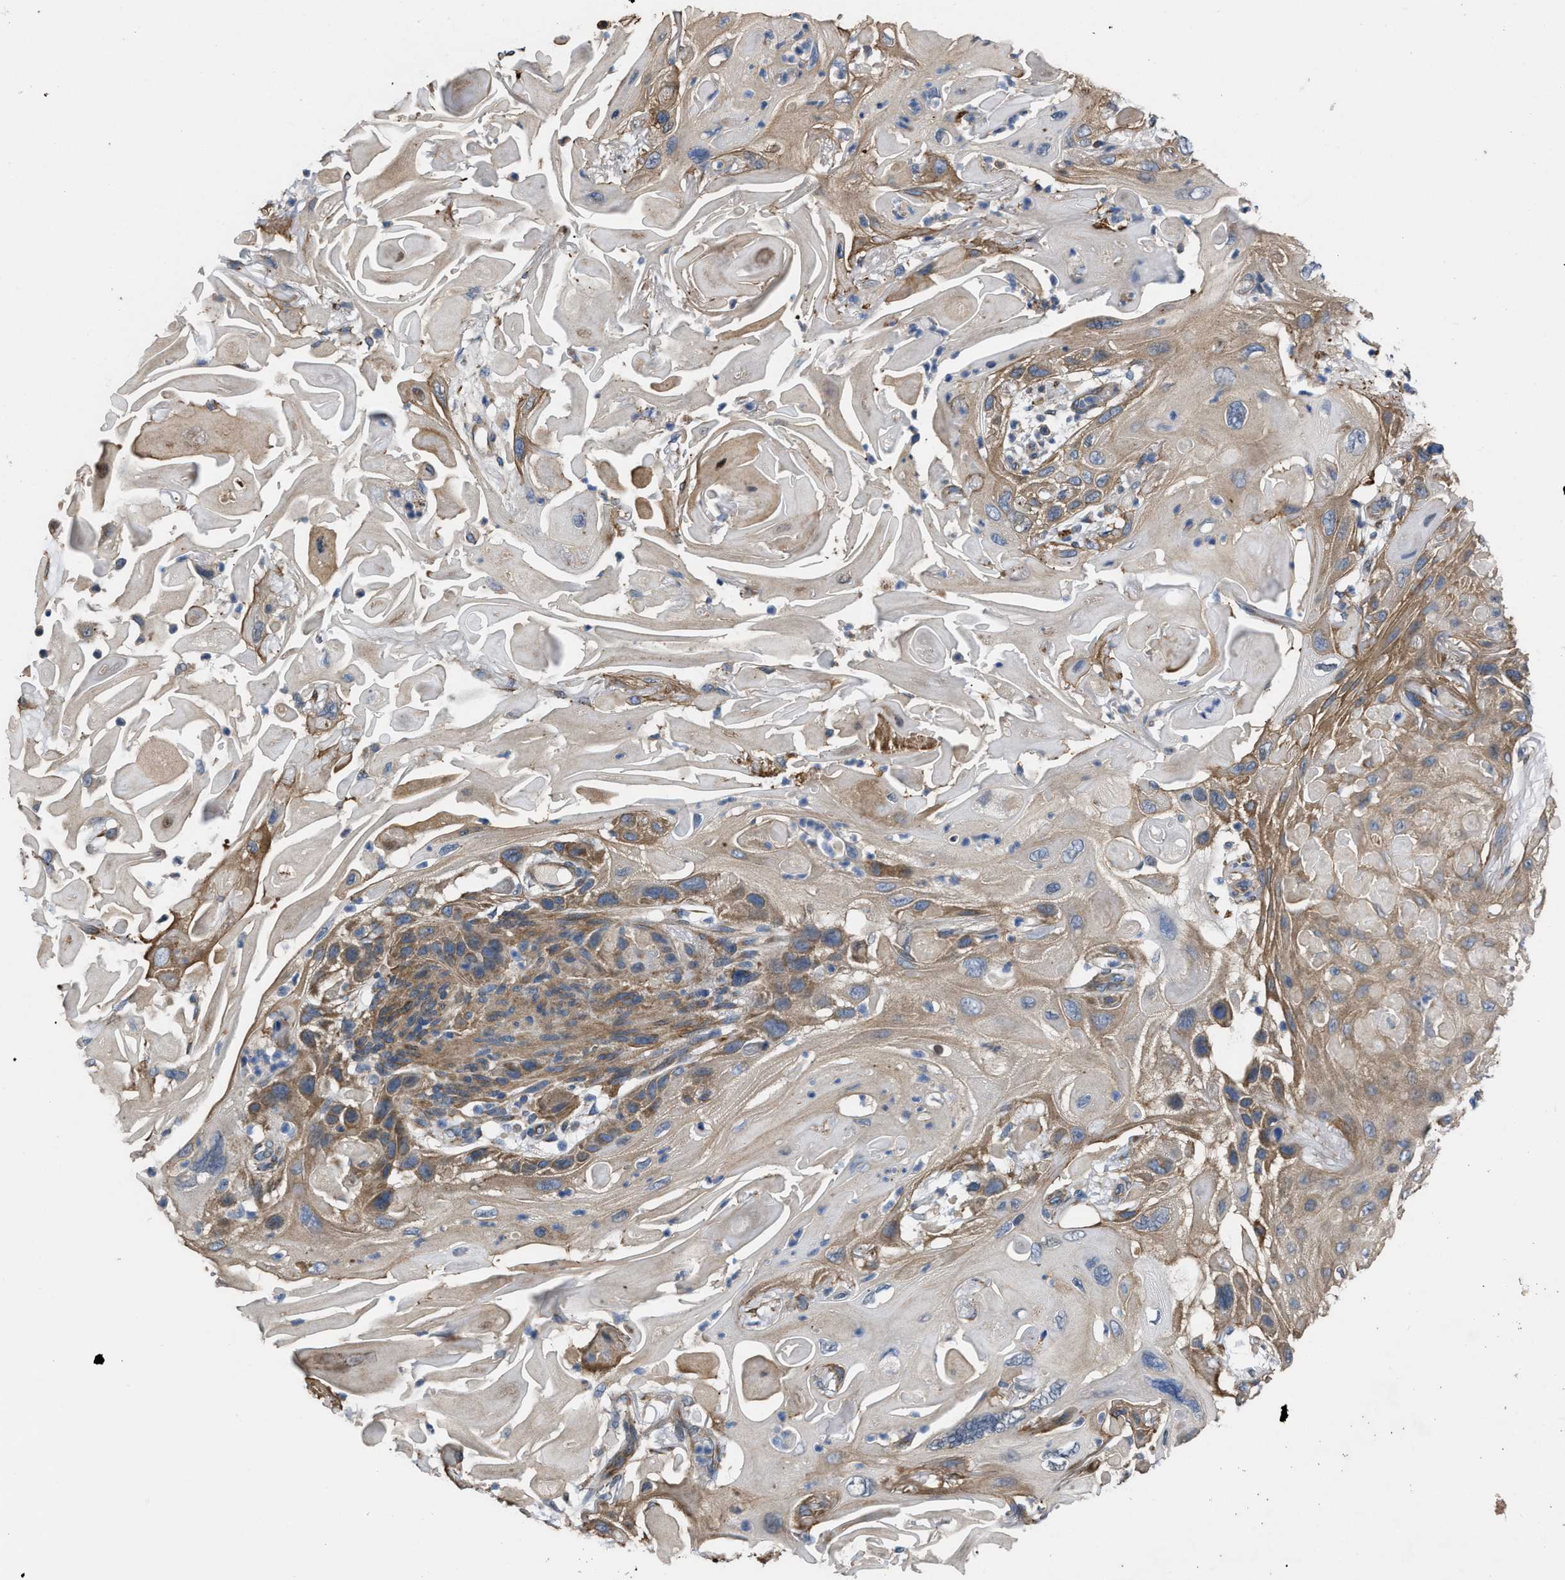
{"staining": {"intensity": "moderate", "quantity": "25%-75%", "location": "cytoplasmic/membranous"}, "tissue": "skin cancer", "cell_type": "Tumor cells", "image_type": "cancer", "snomed": [{"axis": "morphology", "description": "Squamous cell carcinoma, NOS"}, {"axis": "topography", "description": "Skin"}], "caption": "Human skin cancer stained with a brown dye reveals moderate cytoplasmic/membranous positive positivity in approximately 25%-75% of tumor cells.", "gene": "SLC4A11", "patient": {"sex": "female", "age": 77}}